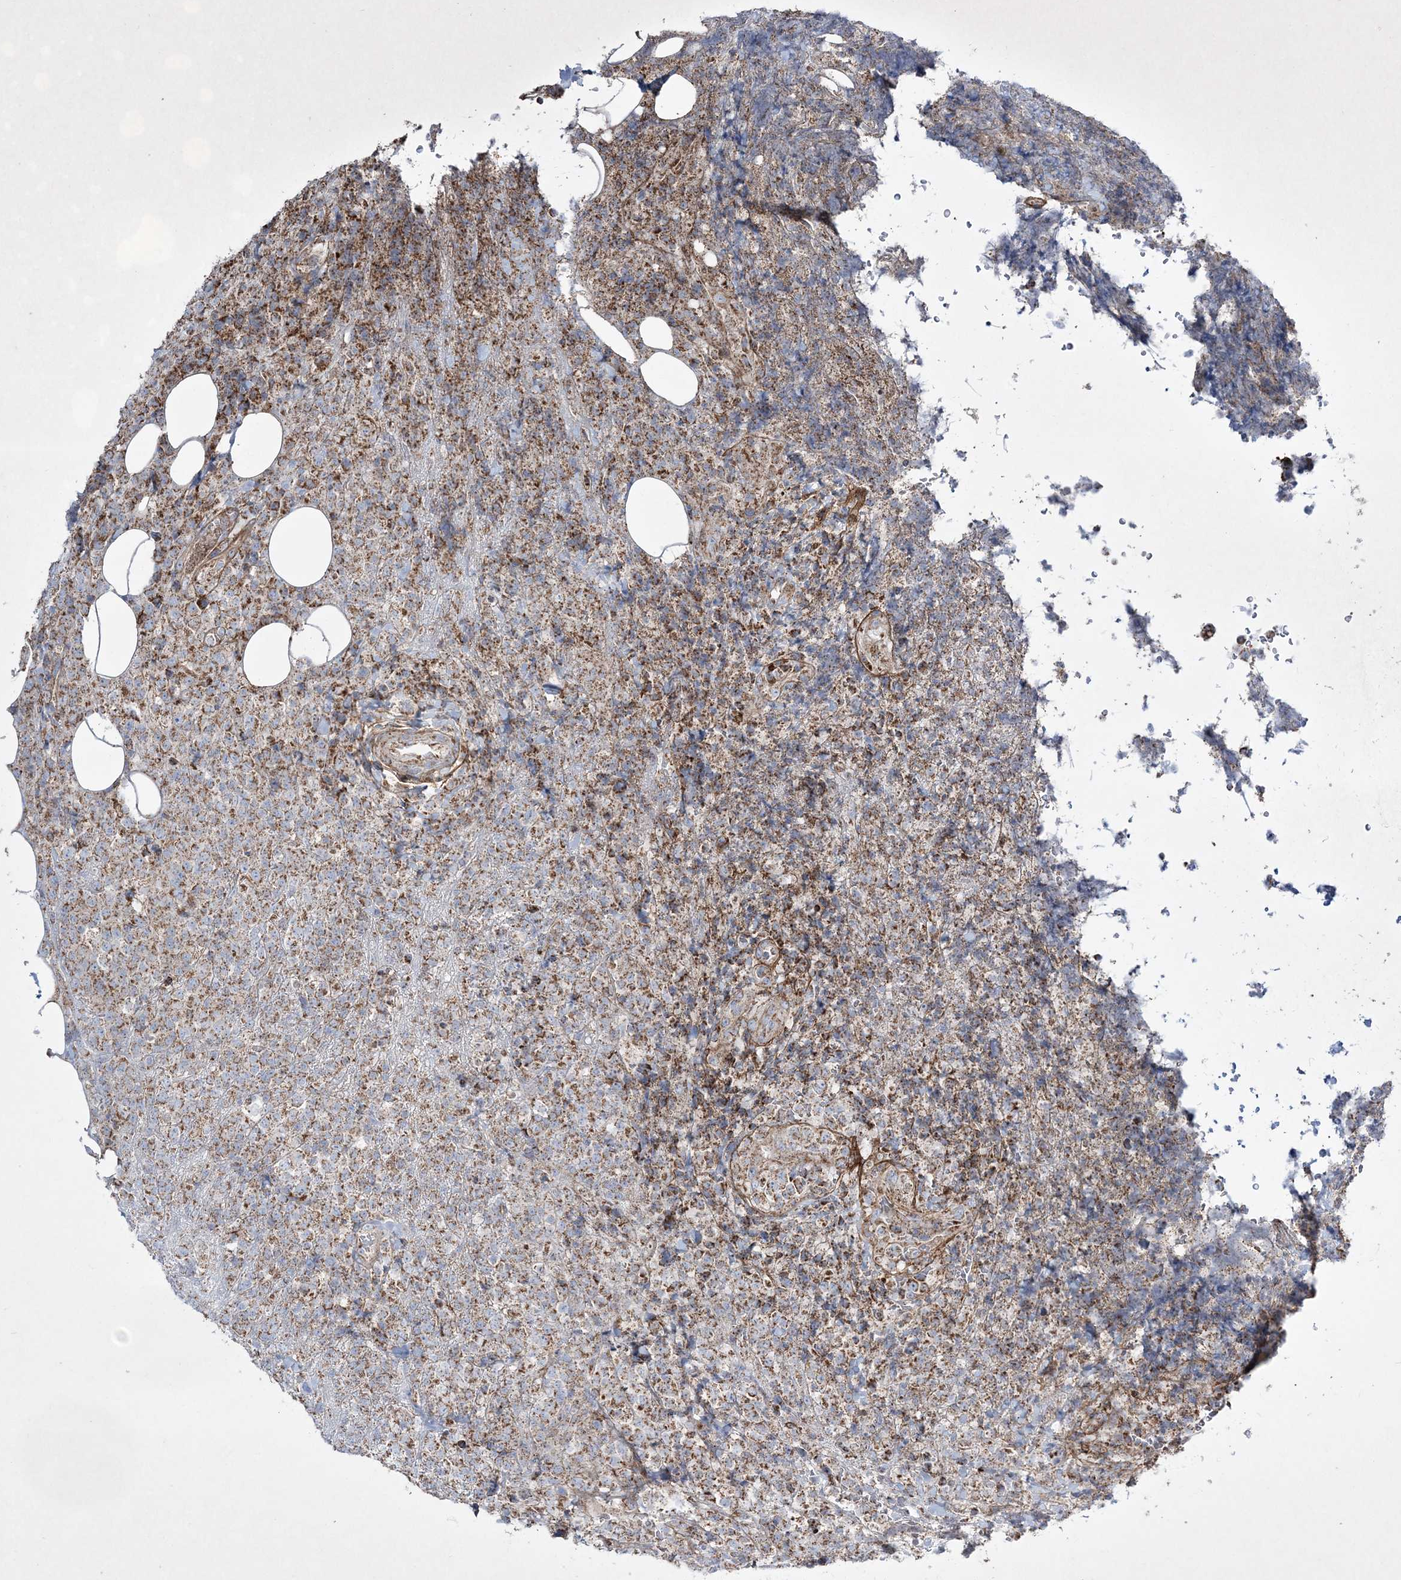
{"staining": {"intensity": "moderate", "quantity": "25%-75%", "location": "cytoplasmic/membranous"}, "tissue": "lymphoma", "cell_type": "Tumor cells", "image_type": "cancer", "snomed": [{"axis": "morphology", "description": "Malignant lymphoma, non-Hodgkin's type, High grade"}, {"axis": "topography", "description": "Lymph node"}], "caption": "Brown immunohistochemical staining in human high-grade malignant lymphoma, non-Hodgkin's type demonstrates moderate cytoplasmic/membranous positivity in about 25%-75% of tumor cells.", "gene": "RICTOR", "patient": {"sex": "male", "age": 13}}